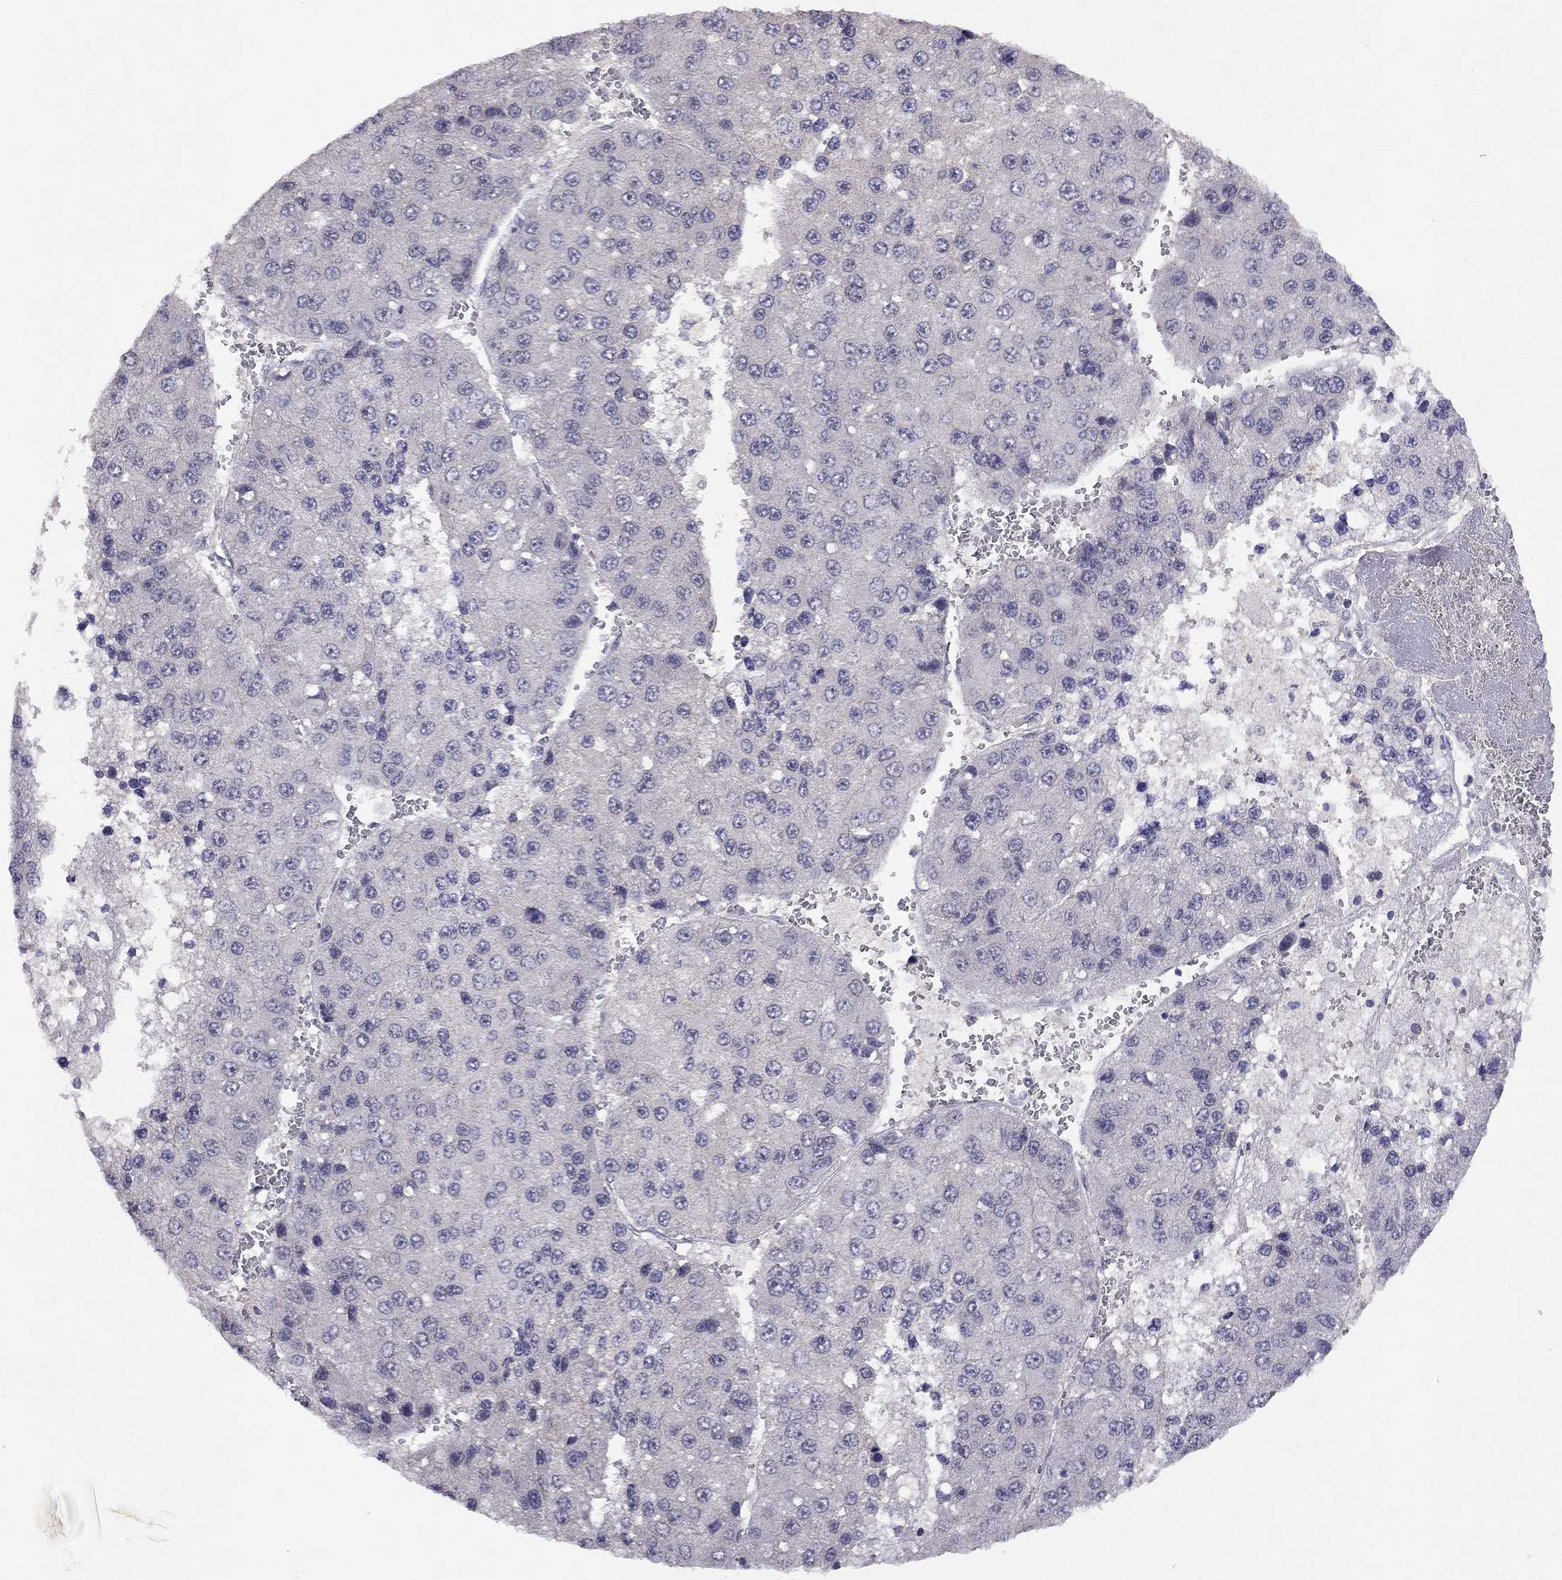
{"staining": {"intensity": "negative", "quantity": "none", "location": "none"}, "tissue": "liver cancer", "cell_type": "Tumor cells", "image_type": "cancer", "snomed": [{"axis": "morphology", "description": "Carcinoma, Hepatocellular, NOS"}, {"axis": "topography", "description": "Liver"}], "caption": "An IHC photomicrograph of liver cancer (hepatocellular carcinoma) is shown. There is no staining in tumor cells of liver cancer (hepatocellular carcinoma). (Immunohistochemistry (ihc), brightfield microscopy, high magnification).", "gene": "ESR2", "patient": {"sex": "female", "age": 73}}